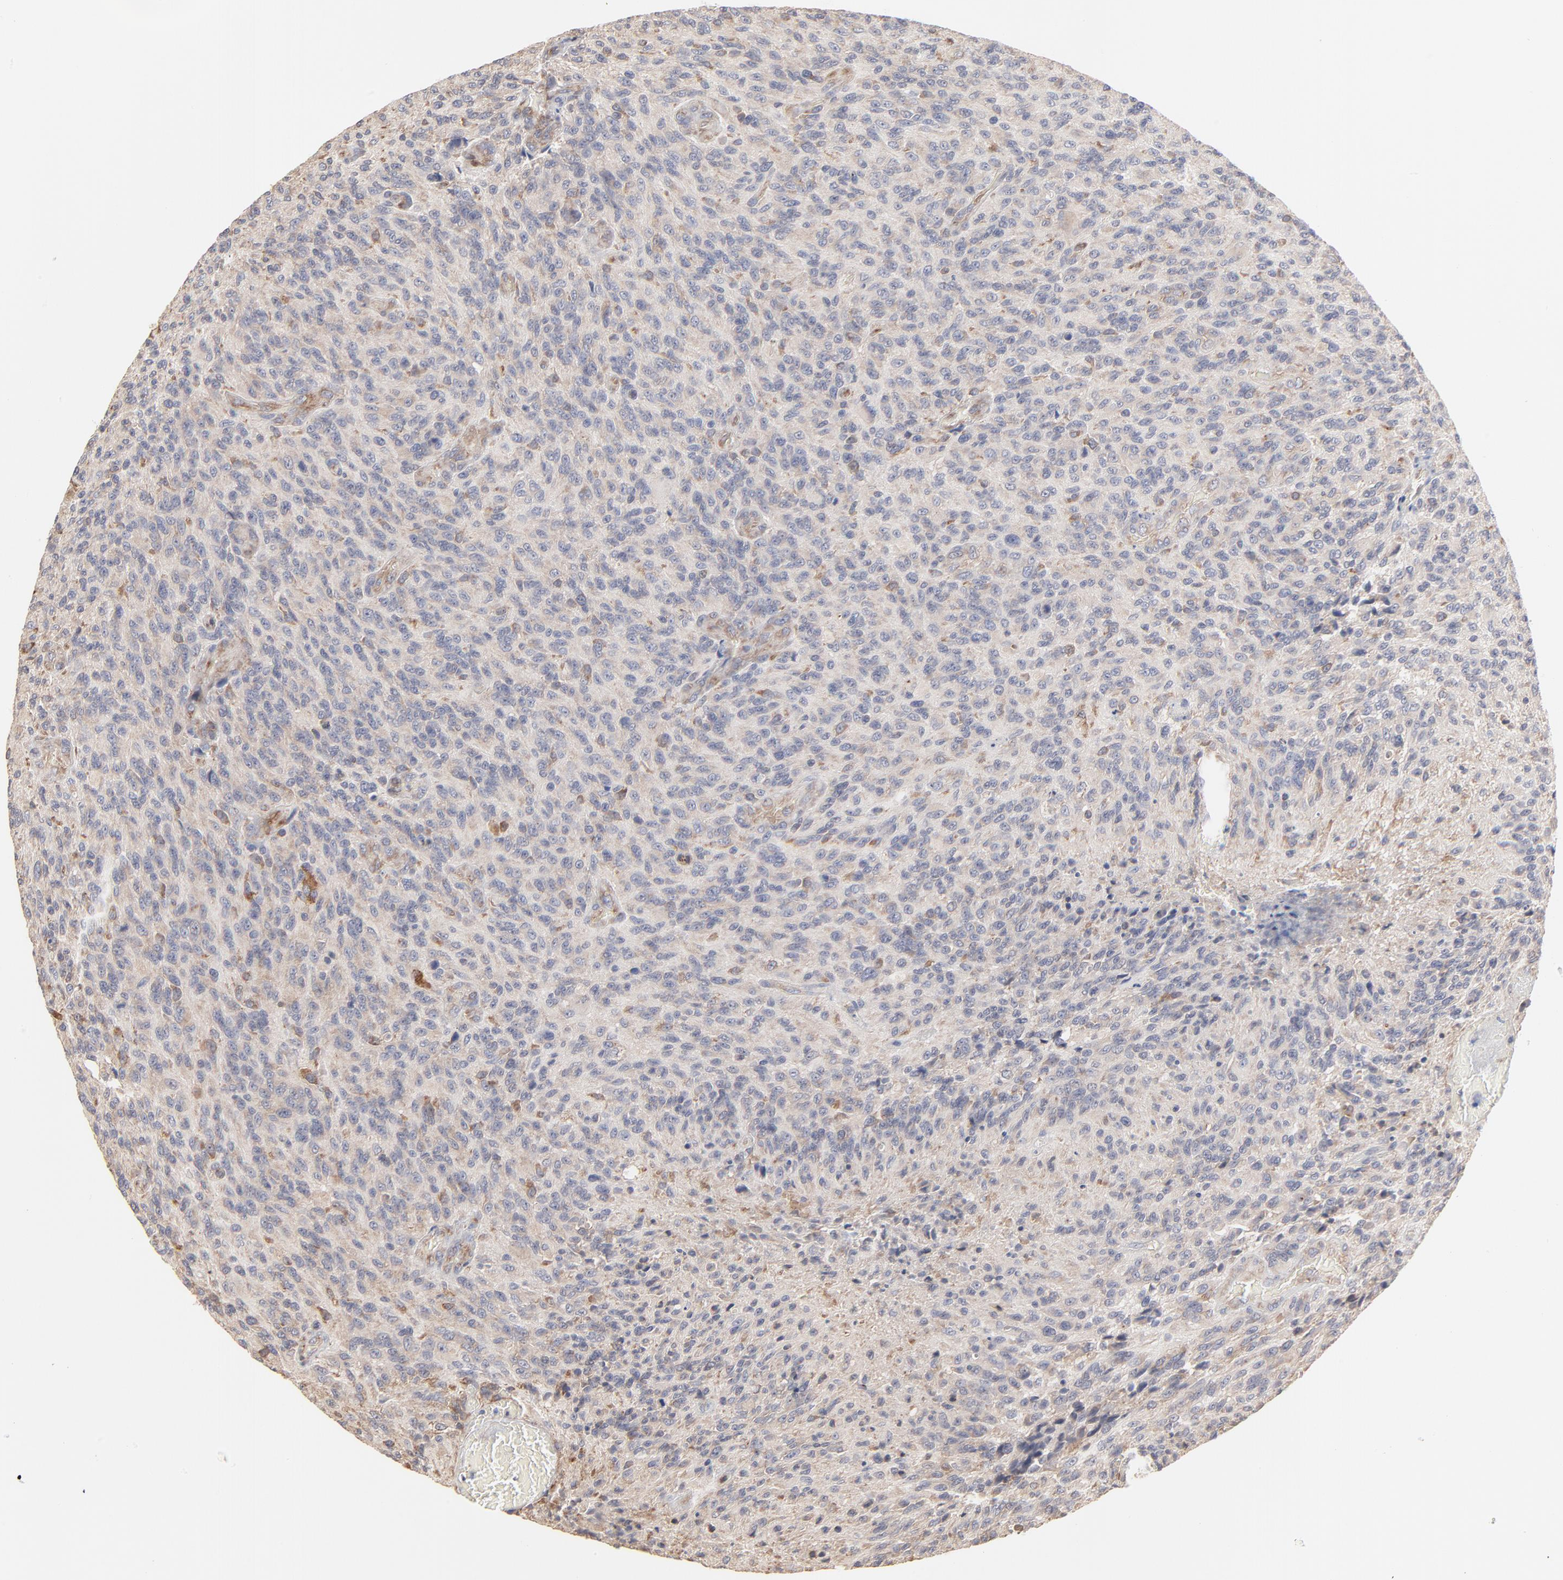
{"staining": {"intensity": "weak", "quantity": "<25%", "location": "cytoplasmic/membranous"}, "tissue": "glioma", "cell_type": "Tumor cells", "image_type": "cancer", "snomed": [{"axis": "morphology", "description": "Normal tissue, NOS"}, {"axis": "morphology", "description": "Glioma, malignant, High grade"}, {"axis": "topography", "description": "Cerebral cortex"}], "caption": "DAB (3,3'-diaminobenzidine) immunohistochemical staining of malignant glioma (high-grade) reveals no significant staining in tumor cells.", "gene": "RNF213", "patient": {"sex": "male", "age": 56}}